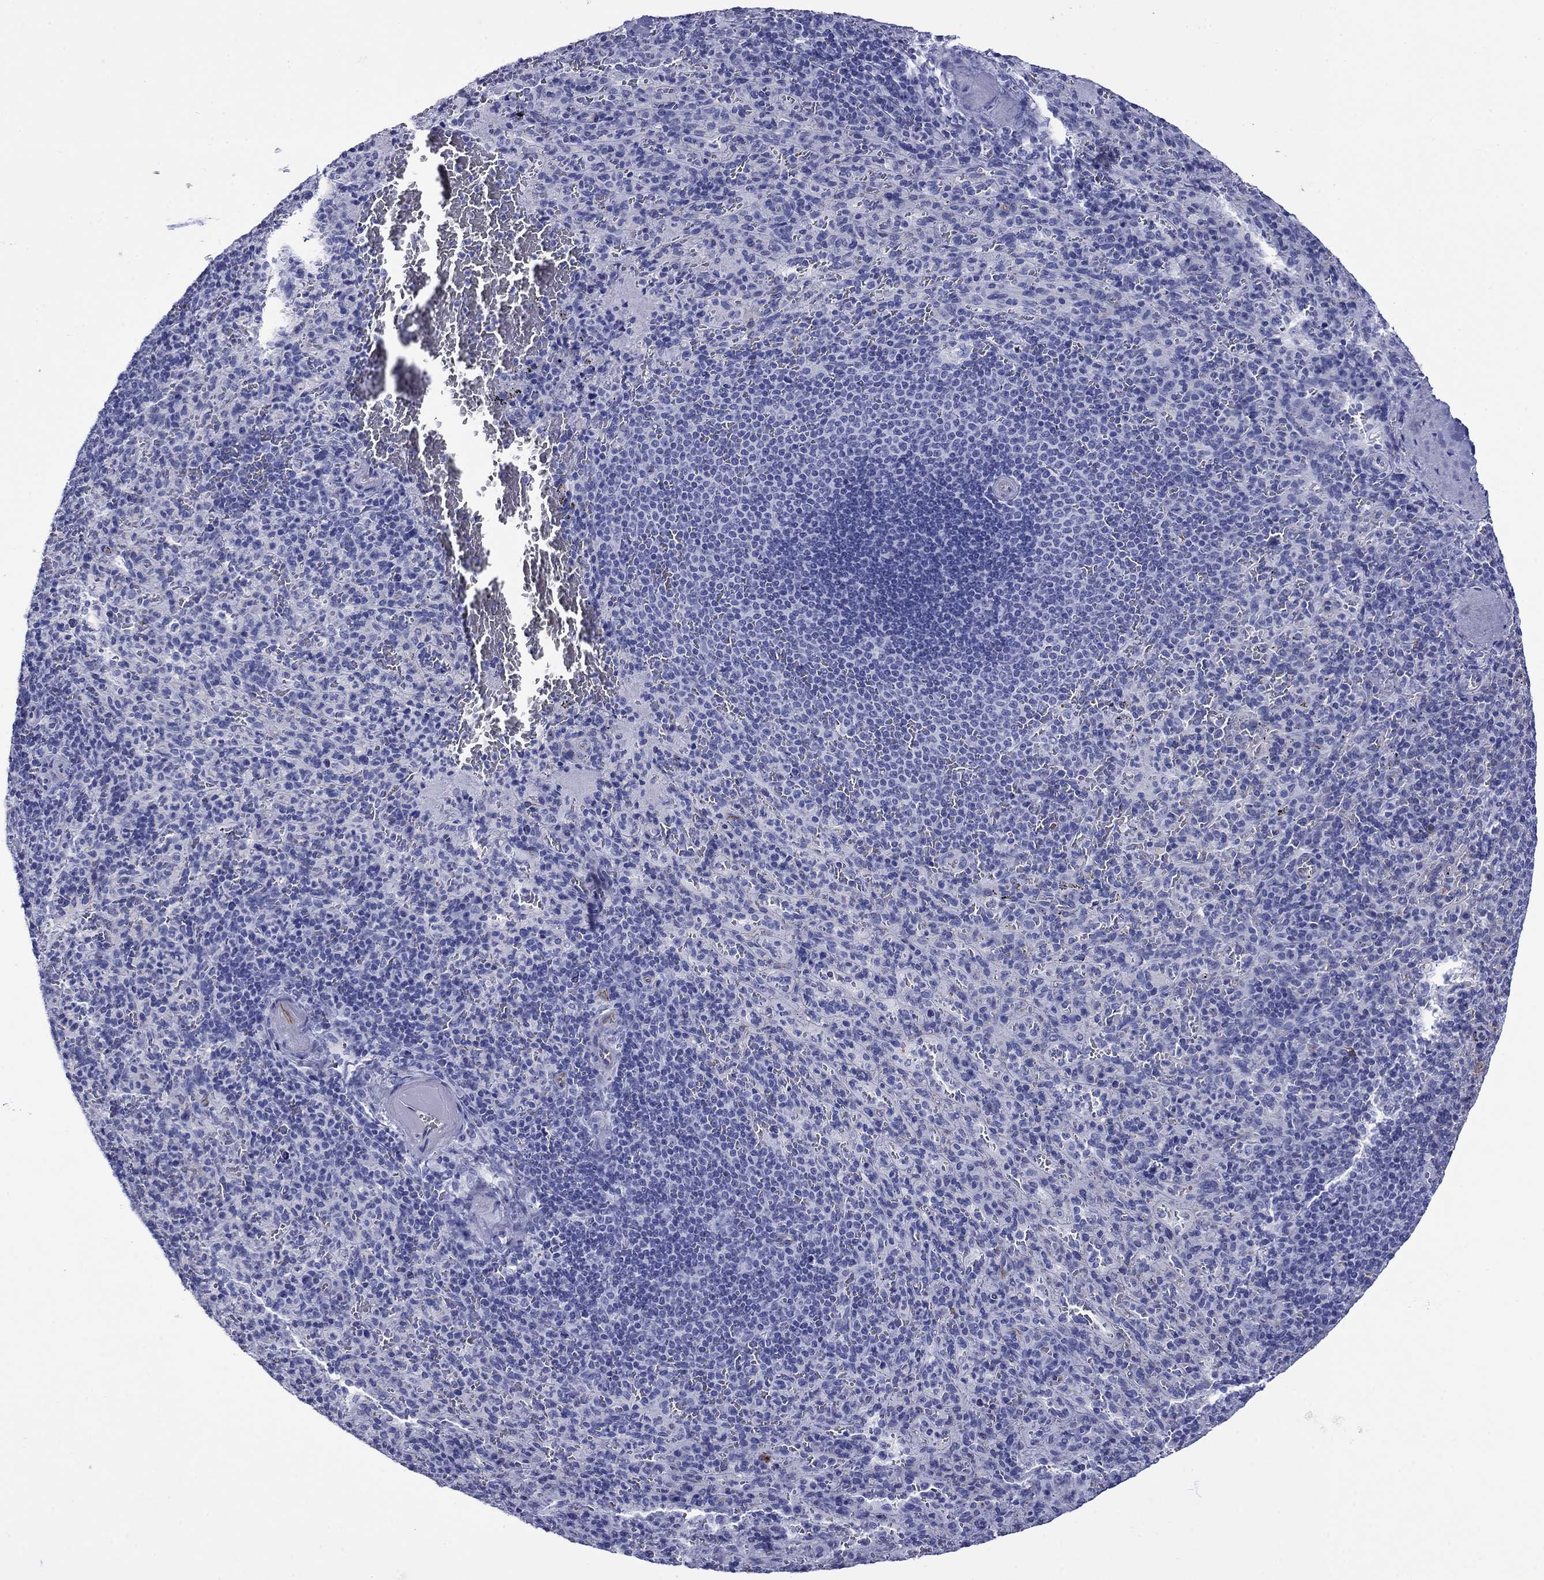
{"staining": {"intensity": "negative", "quantity": "none", "location": "none"}, "tissue": "spleen", "cell_type": "Cells in red pulp", "image_type": "normal", "snomed": [{"axis": "morphology", "description": "Normal tissue, NOS"}, {"axis": "topography", "description": "Spleen"}], "caption": "Histopathology image shows no significant protein expression in cells in red pulp of normal spleen.", "gene": "ROM1", "patient": {"sex": "male", "age": 57}}